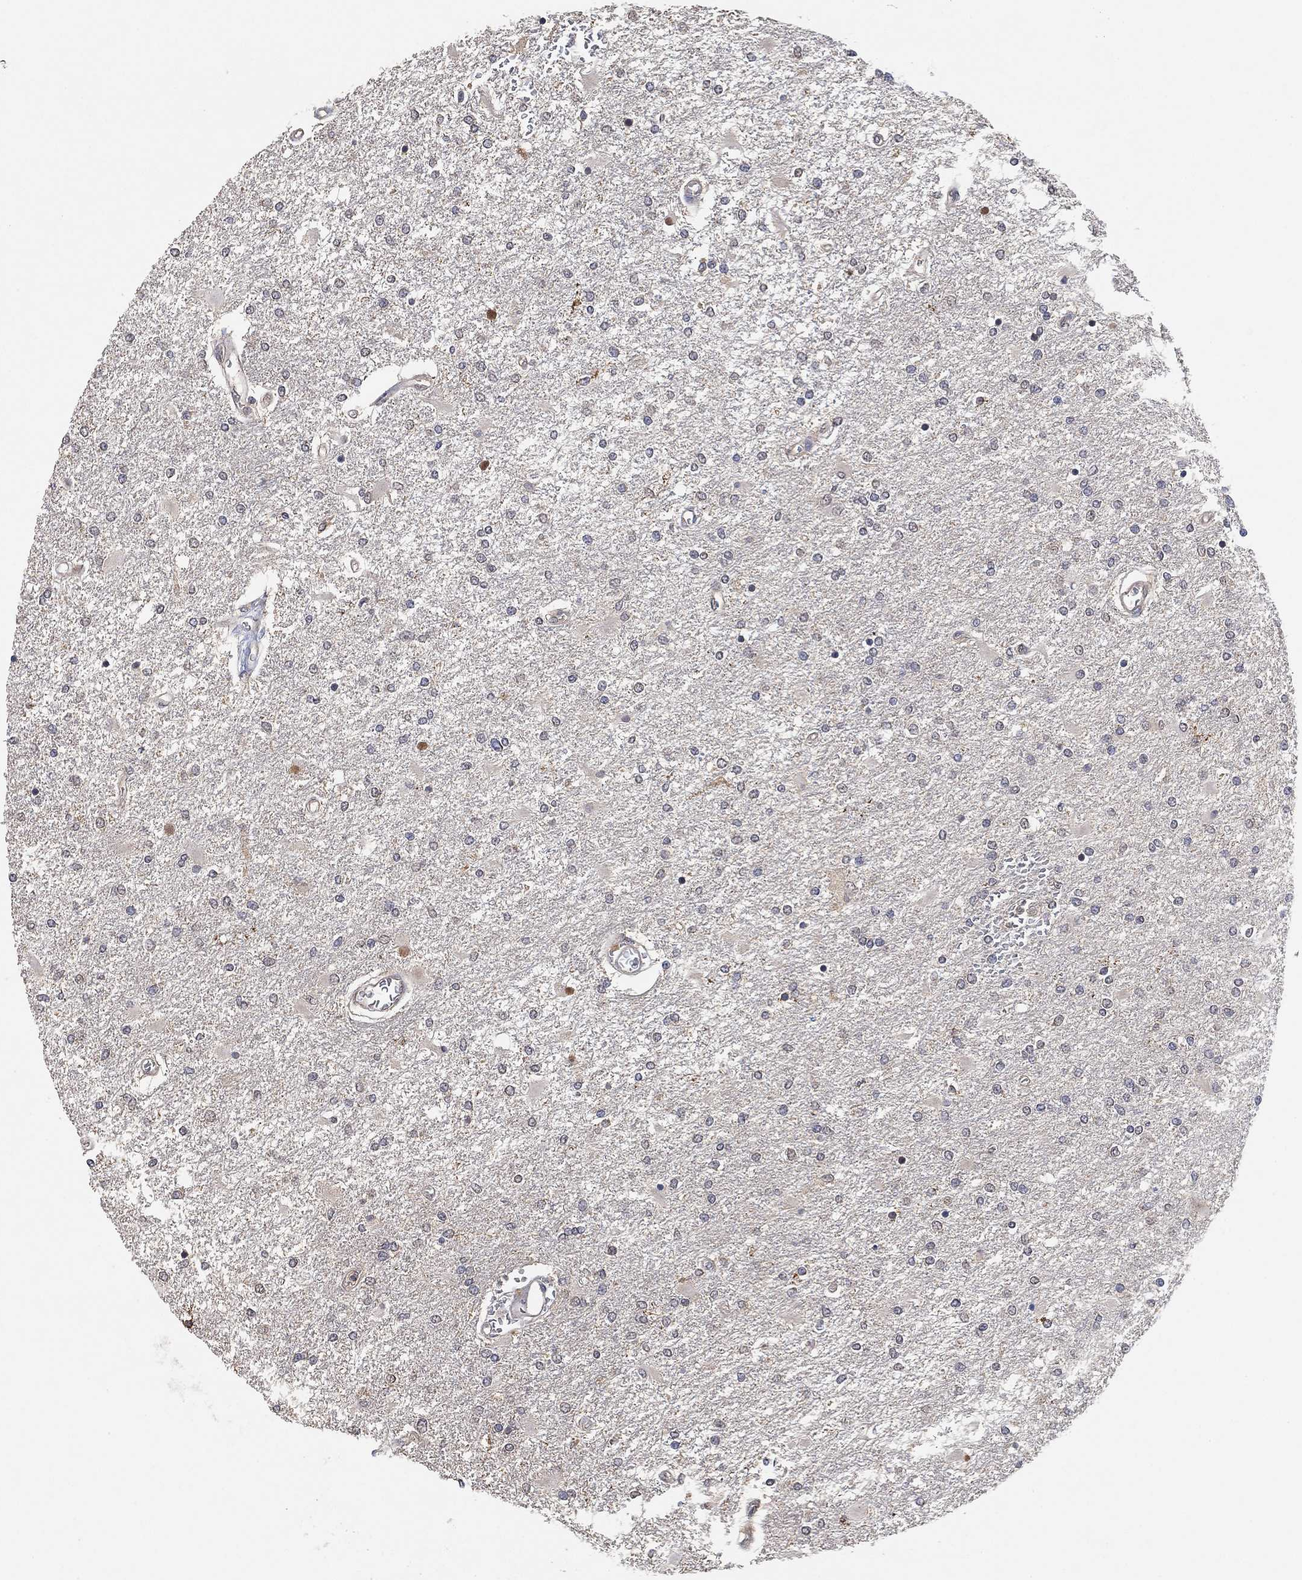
{"staining": {"intensity": "negative", "quantity": "none", "location": "none"}, "tissue": "glioma", "cell_type": "Tumor cells", "image_type": "cancer", "snomed": [{"axis": "morphology", "description": "Glioma, malignant, High grade"}, {"axis": "topography", "description": "Cerebral cortex"}], "caption": "A histopathology image of high-grade glioma (malignant) stained for a protein demonstrates no brown staining in tumor cells.", "gene": "CCDC43", "patient": {"sex": "male", "age": 79}}